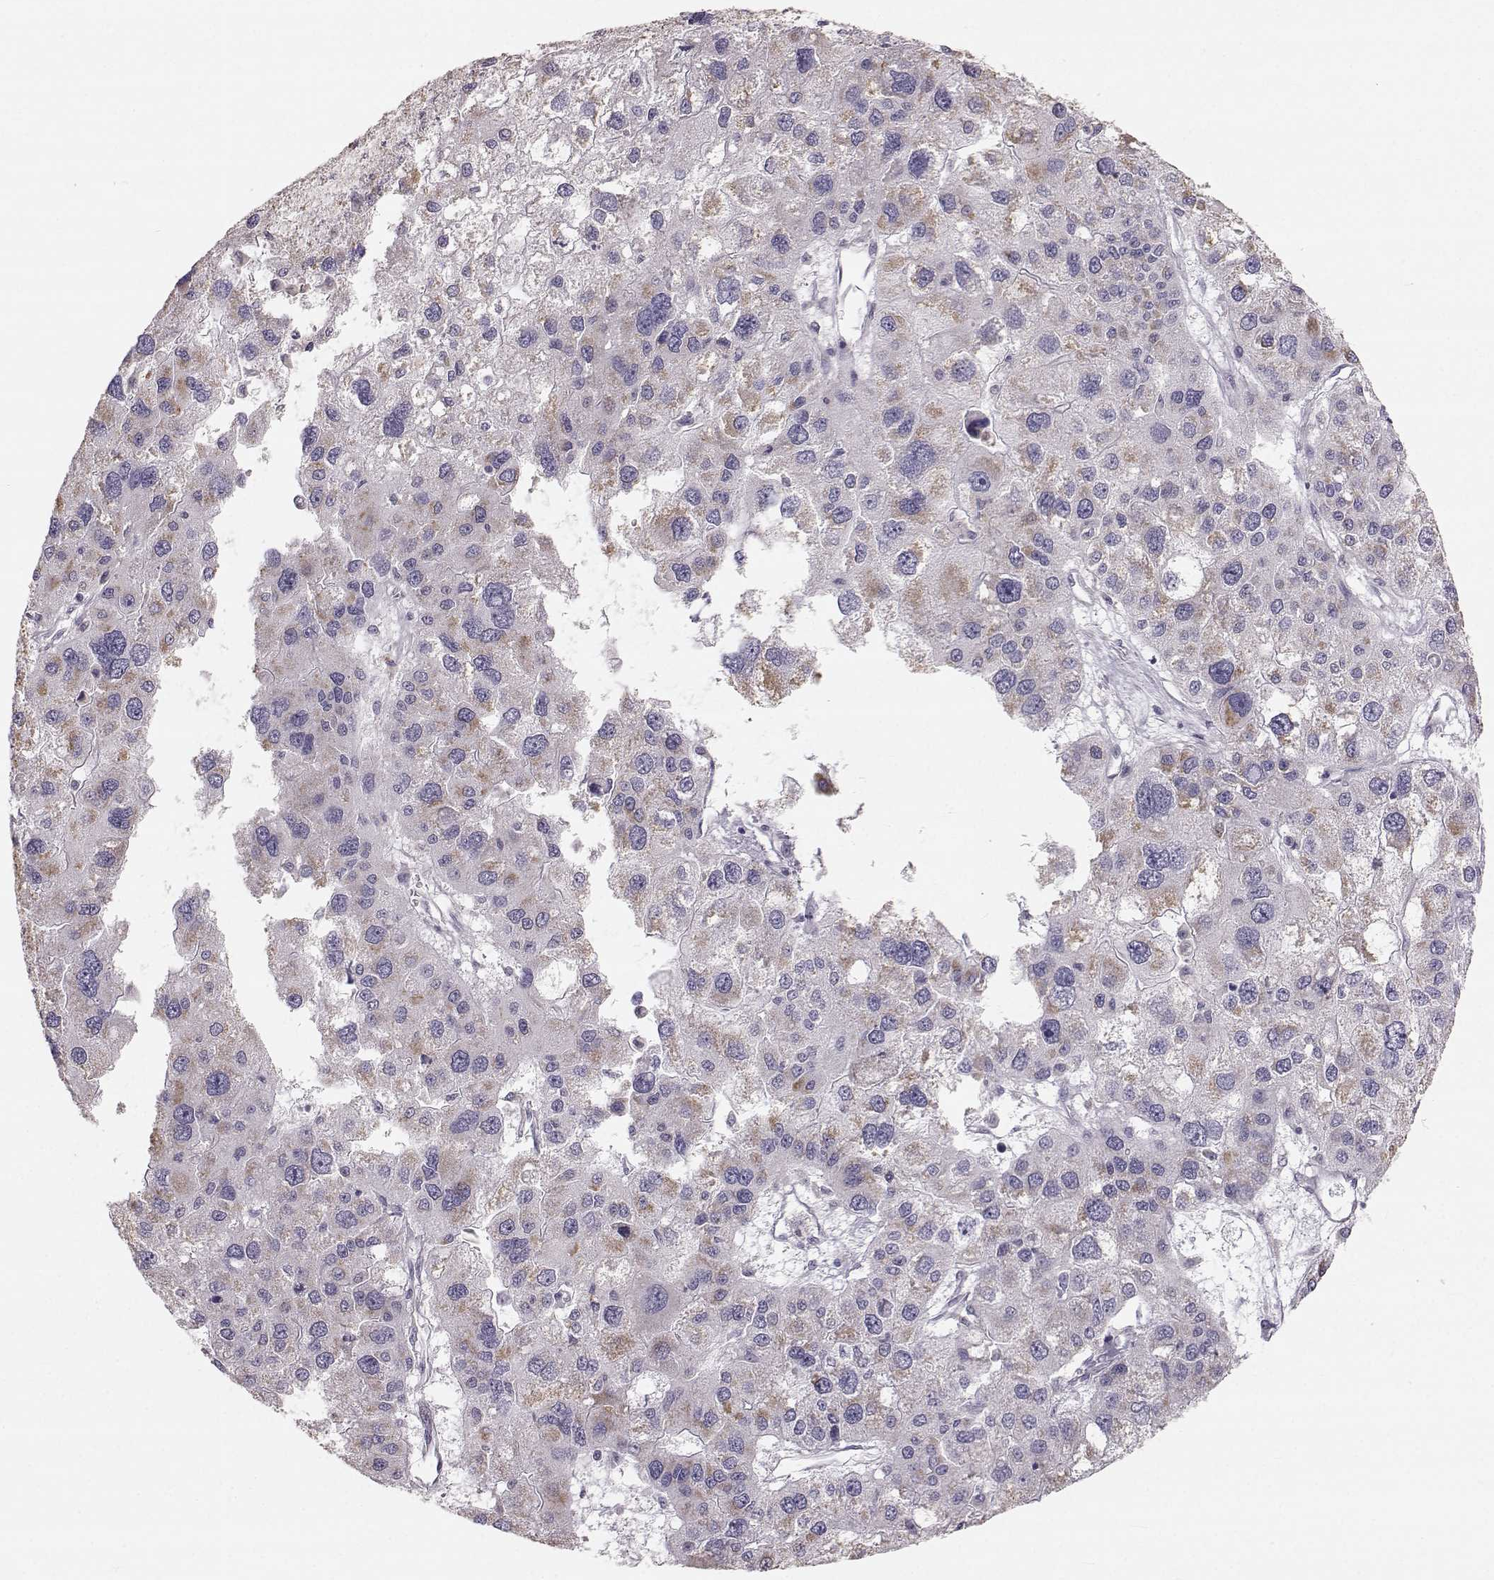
{"staining": {"intensity": "moderate", "quantity": "<25%", "location": "cytoplasmic/membranous"}, "tissue": "liver cancer", "cell_type": "Tumor cells", "image_type": "cancer", "snomed": [{"axis": "morphology", "description": "Carcinoma, Hepatocellular, NOS"}, {"axis": "topography", "description": "Liver"}], "caption": "Protein staining displays moderate cytoplasmic/membranous expression in approximately <25% of tumor cells in liver cancer (hepatocellular carcinoma). Nuclei are stained in blue.", "gene": "RUNDC3A", "patient": {"sex": "male", "age": 73}}